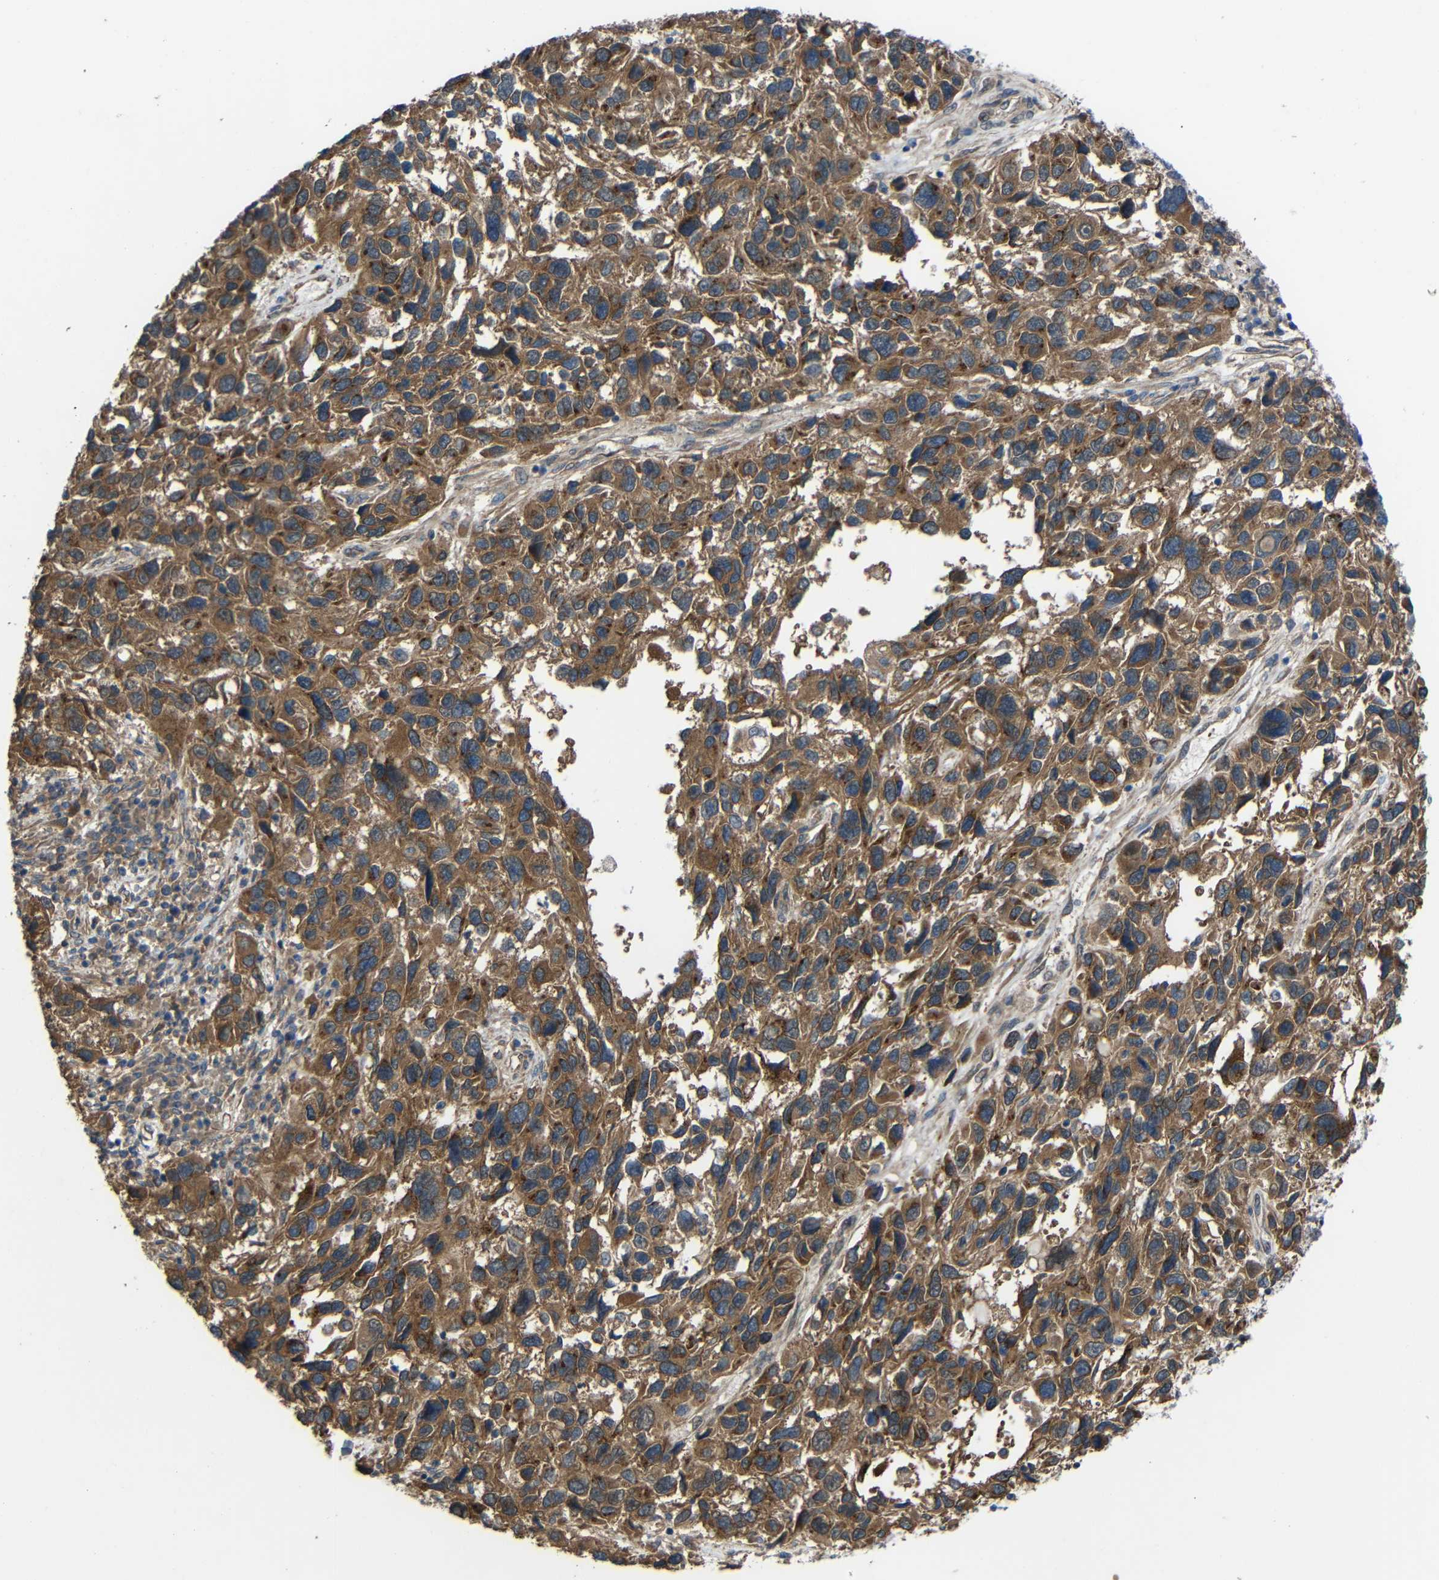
{"staining": {"intensity": "moderate", "quantity": ">75%", "location": "cytoplasmic/membranous"}, "tissue": "melanoma", "cell_type": "Tumor cells", "image_type": "cancer", "snomed": [{"axis": "morphology", "description": "Malignant melanoma, NOS"}, {"axis": "topography", "description": "Skin"}], "caption": "Malignant melanoma was stained to show a protein in brown. There is medium levels of moderate cytoplasmic/membranous positivity in approximately >75% of tumor cells. The staining was performed using DAB, with brown indicating positive protein expression. Nuclei are stained blue with hematoxylin.", "gene": "CHST9", "patient": {"sex": "male", "age": 53}}